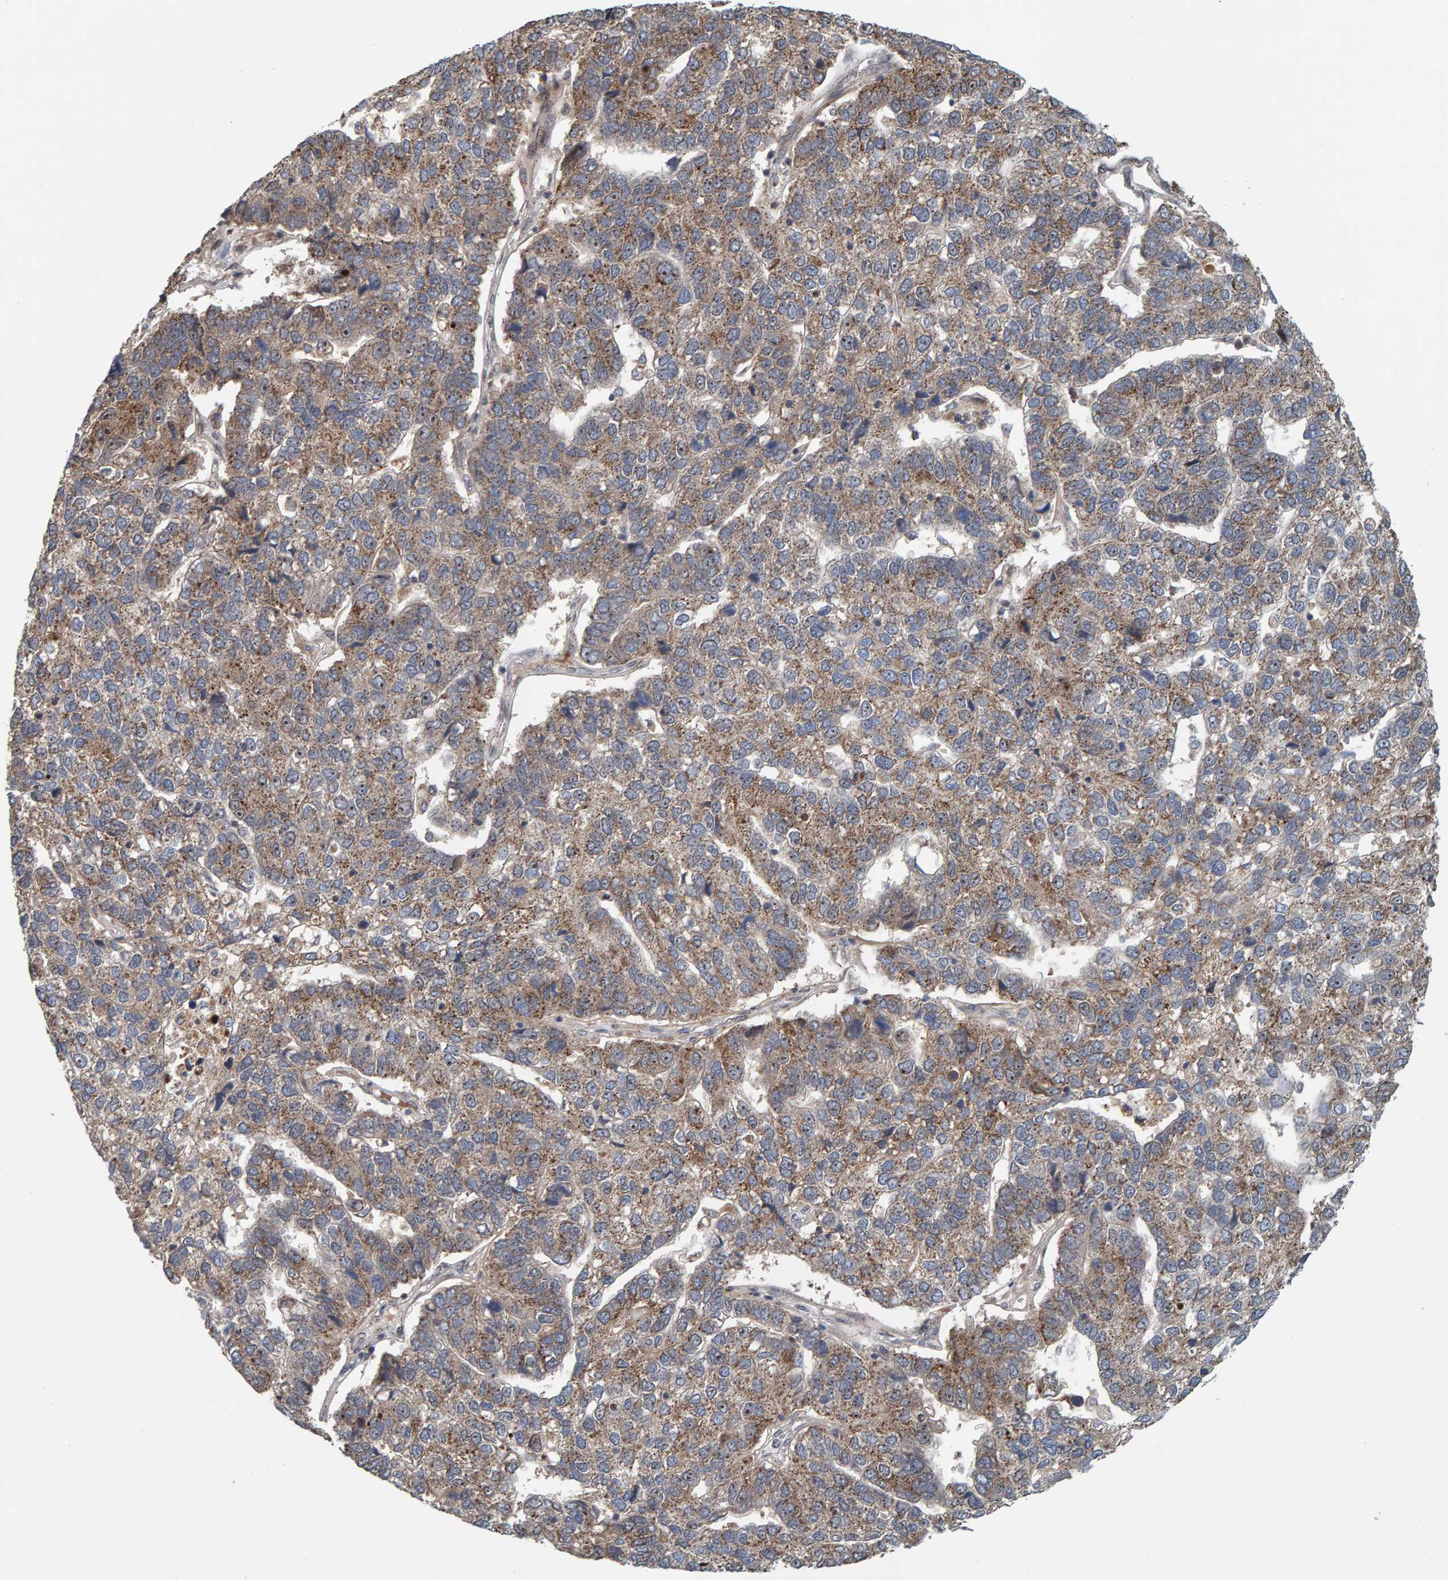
{"staining": {"intensity": "weak", "quantity": ">75%", "location": "cytoplasmic/membranous"}, "tissue": "pancreatic cancer", "cell_type": "Tumor cells", "image_type": "cancer", "snomed": [{"axis": "morphology", "description": "Adenocarcinoma, NOS"}, {"axis": "topography", "description": "Pancreas"}], "caption": "This is an image of IHC staining of pancreatic cancer (adenocarcinoma), which shows weak positivity in the cytoplasmic/membranous of tumor cells.", "gene": "CCDC25", "patient": {"sex": "female", "age": 61}}